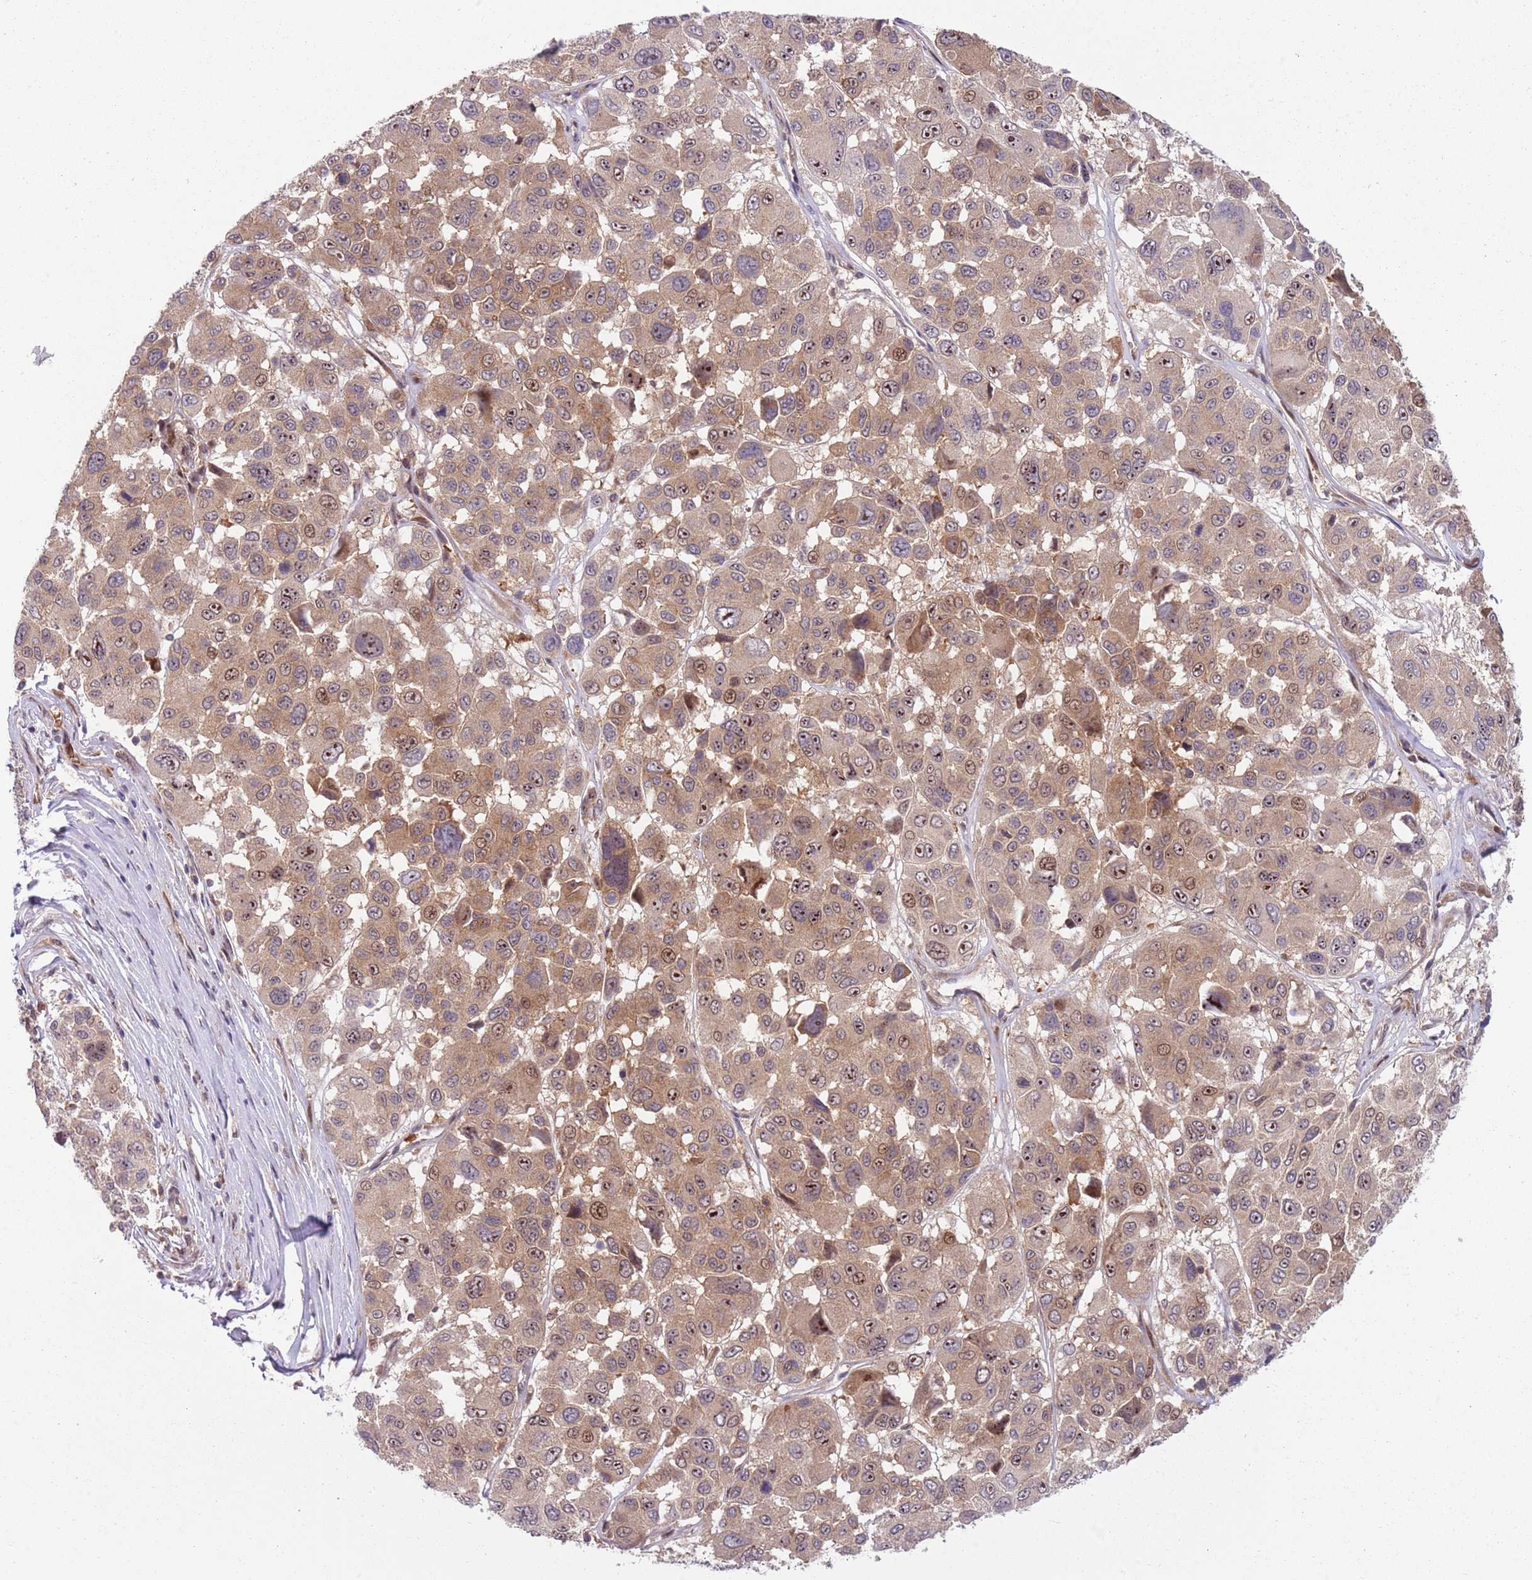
{"staining": {"intensity": "moderate", "quantity": ">75%", "location": "cytoplasmic/membranous,nuclear"}, "tissue": "melanoma", "cell_type": "Tumor cells", "image_type": "cancer", "snomed": [{"axis": "morphology", "description": "Malignant melanoma, NOS"}, {"axis": "topography", "description": "Skin"}], "caption": "Human malignant melanoma stained for a protein (brown) exhibits moderate cytoplasmic/membranous and nuclear positive staining in about >75% of tumor cells.", "gene": "GGA1", "patient": {"sex": "female", "age": 66}}